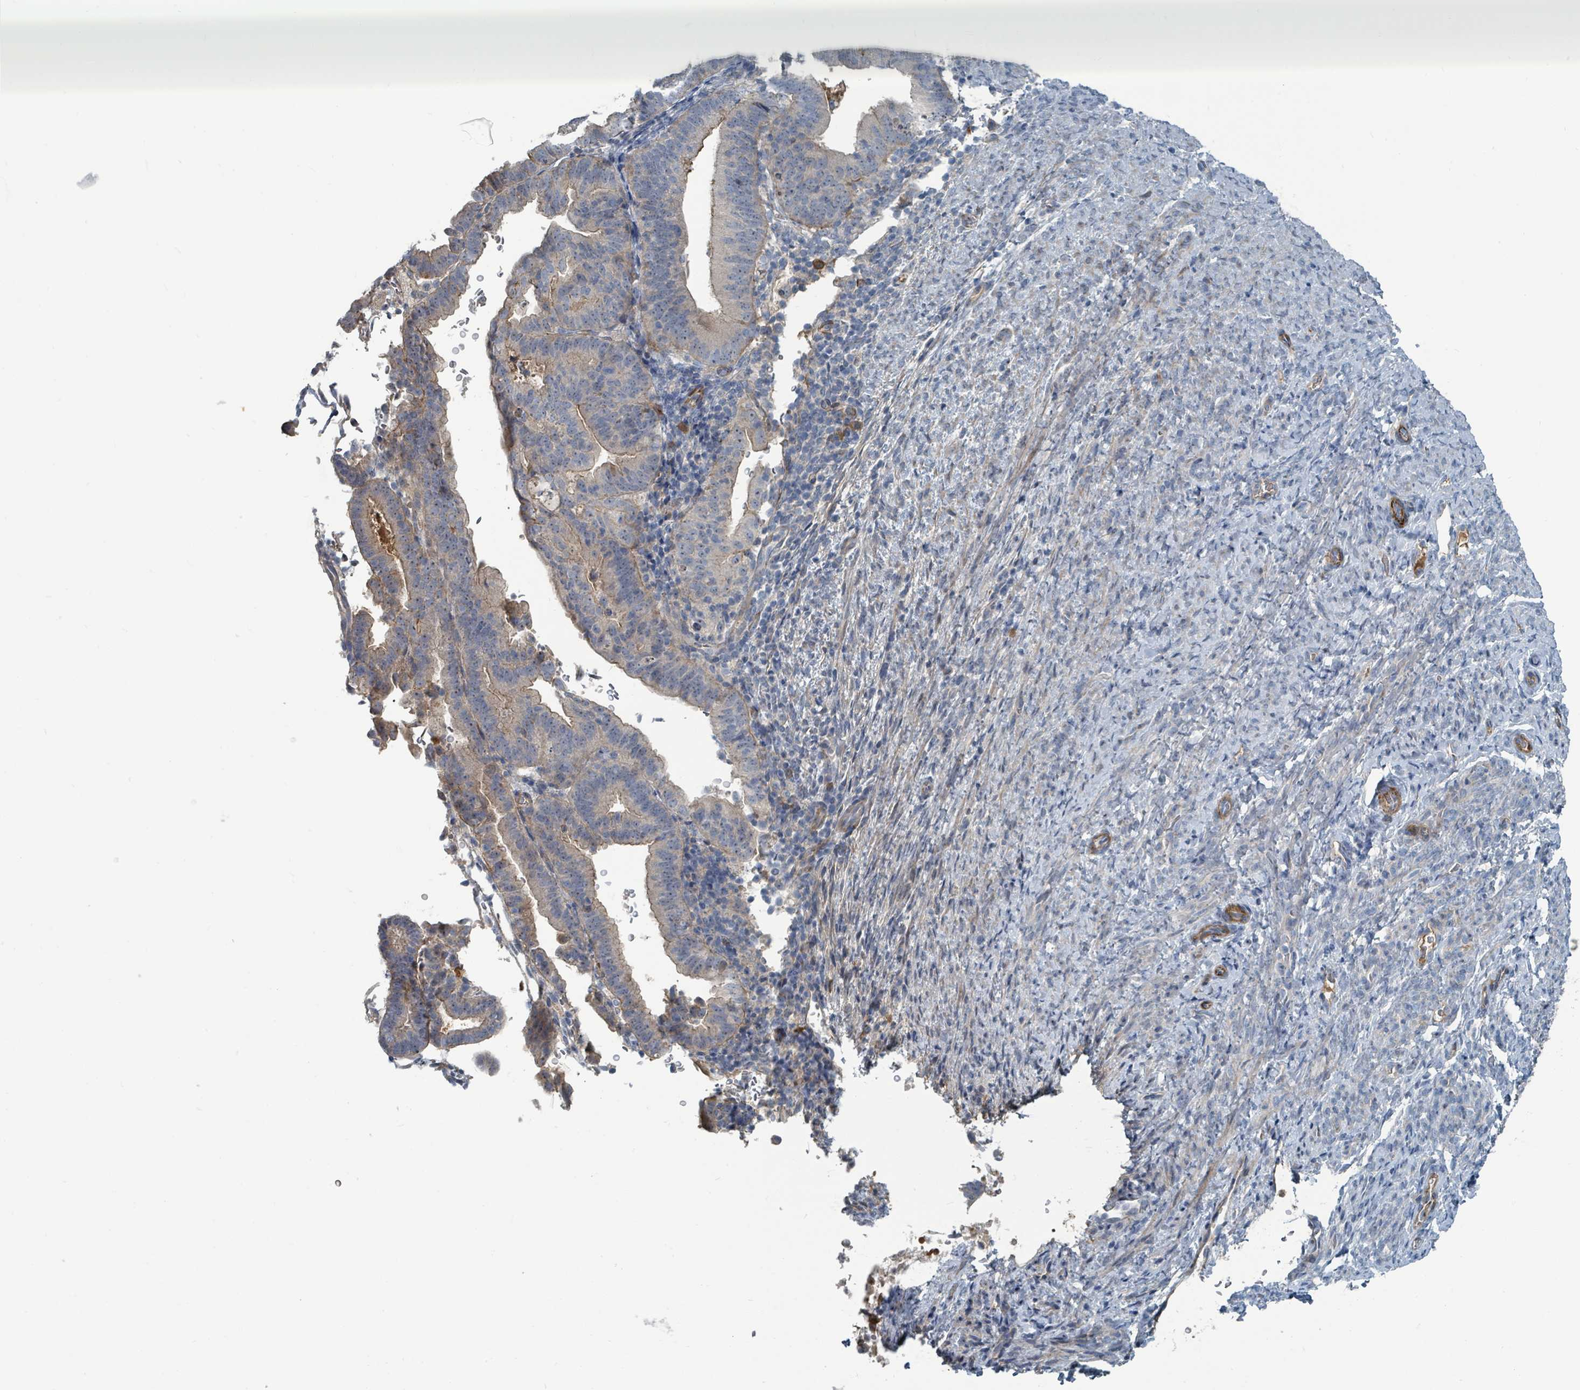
{"staining": {"intensity": "weak", "quantity": "<25%", "location": "cytoplasmic/membranous"}, "tissue": "endometrial cancer", "cell_type": "Tumor cells", "image_type": "cancer", "snomed": [{"axis": "morphology", "description": "Adenocarcinoma, NOS"}, {"axis": "topography", "description": "Endometrium"}], "caption": "This is an immunohistochemistry micrograph of endometrial adenocarcinoma. There is no expression in tumor cells.", "gene": "SLC44A5", "patient": {"sex": "female", "age": 70}}